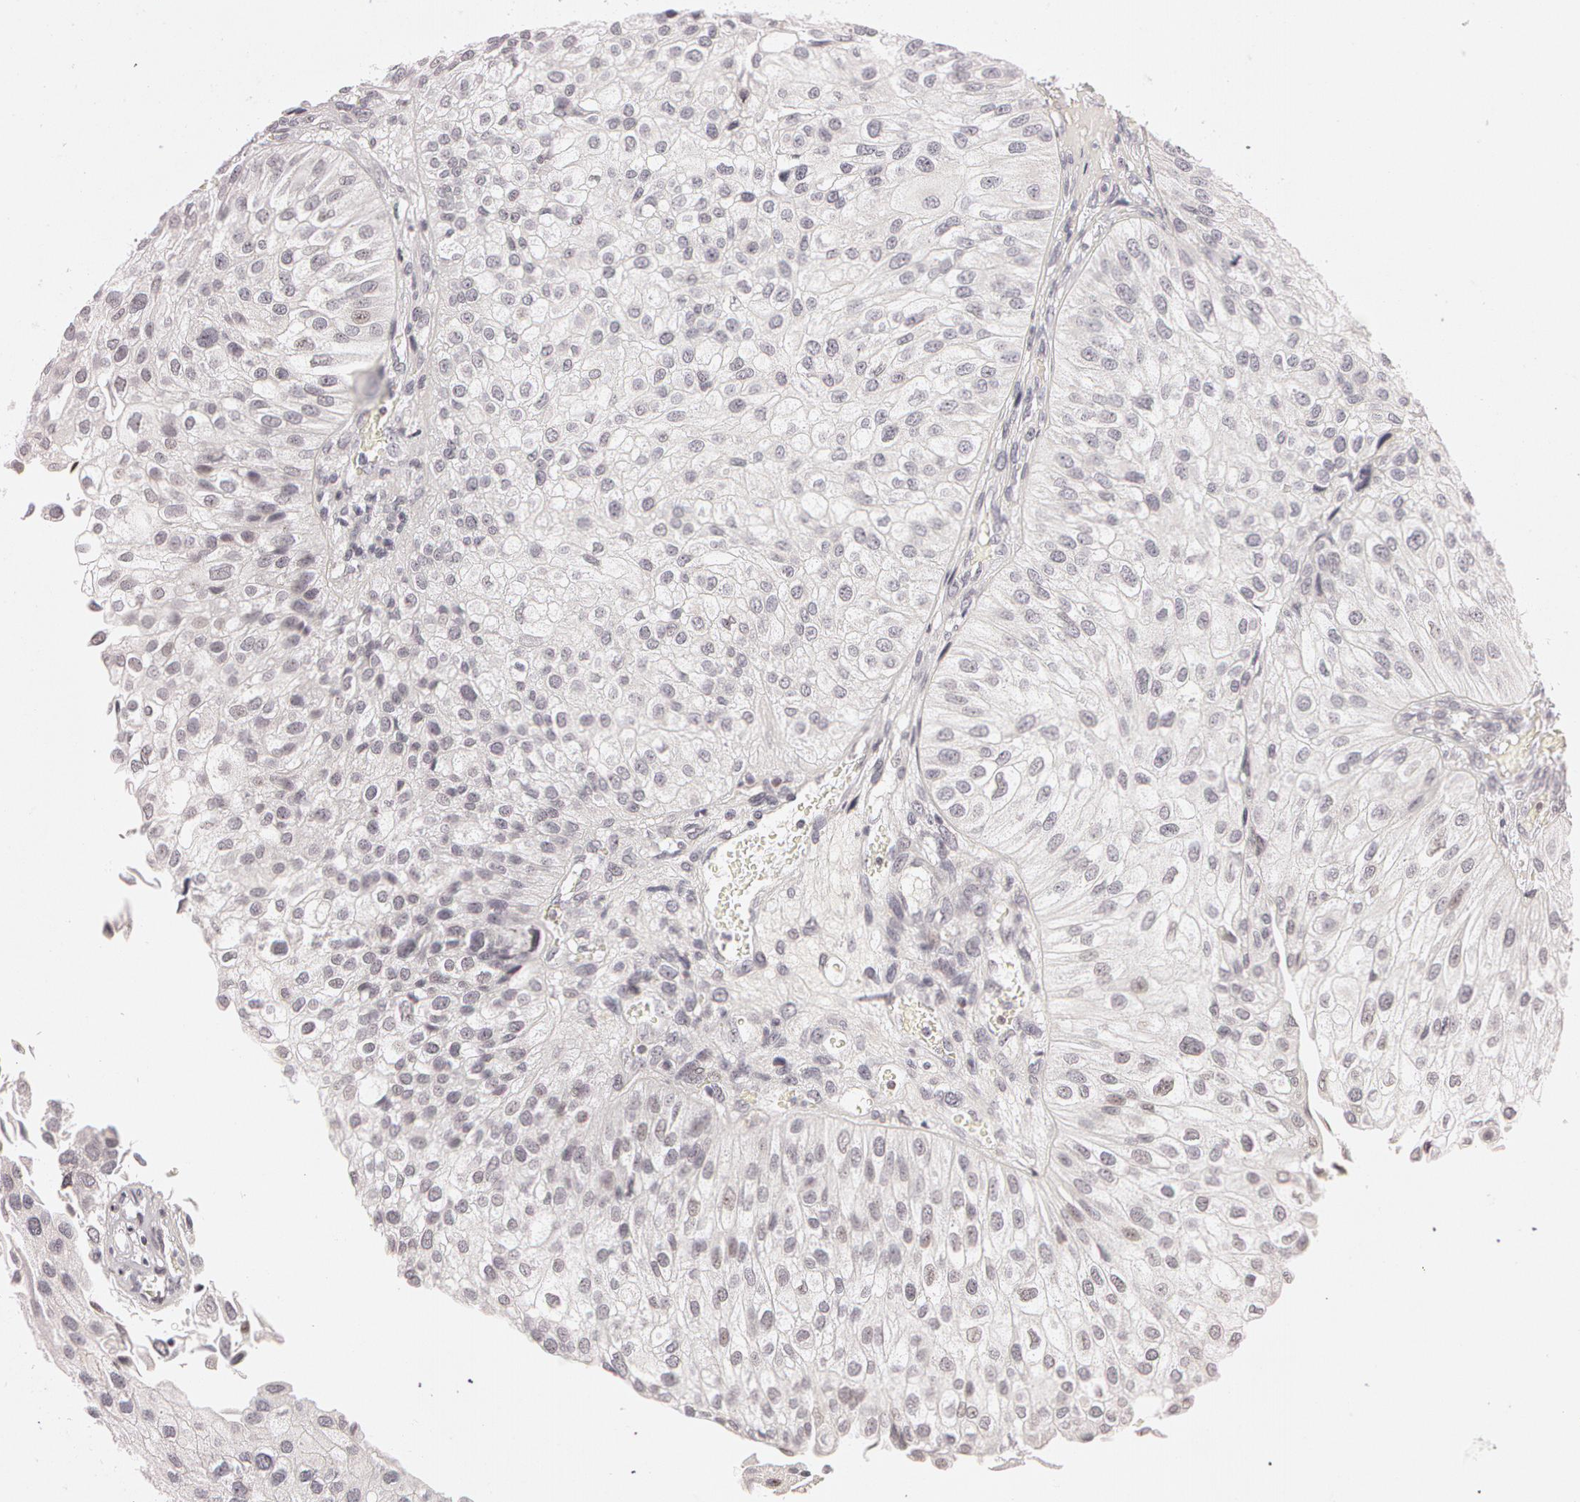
{"staining": {"intensity": "negative", "quantity": "none", "location": "none"}, "tissue": "urothelial cancer", "cell_type": "Tumor cells", "image_type": "cancer", "snomed": [{"axis": "morphology", "description": "Urothelial carcinoma, Low grade"}, {"axis": "topography", "description": "Urinary bladder"}], "caption": "Urothelial carcinoma (low-grade) stained for a protein using immunohistochemistry (IHC) shows no staining tumor cells.", "gene": "FBL", "patient": {"sex": "female", "age": 89}}